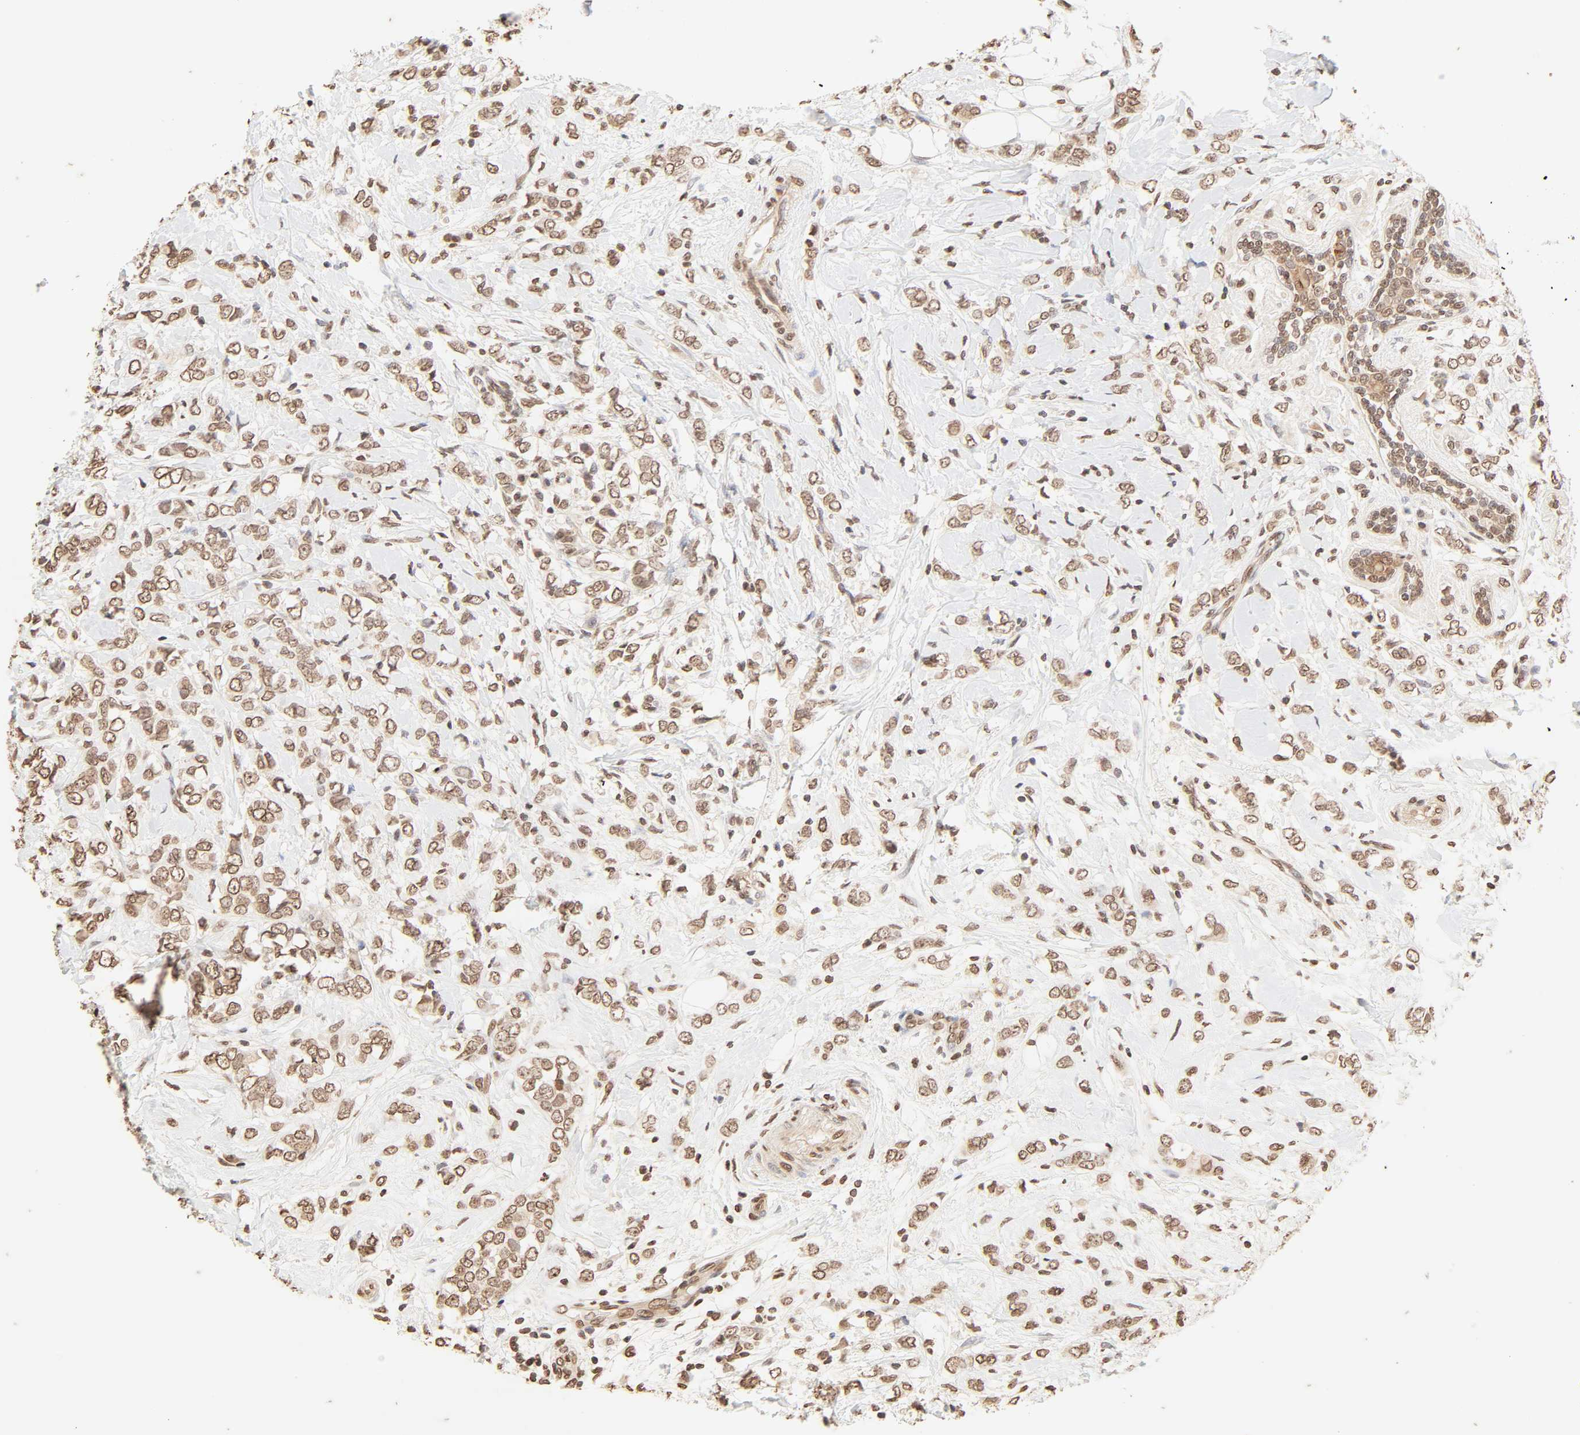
{"staining": {"intensity": "moderate", "quantity": ">75%", "location": "nuclear"}, "tissue": "breast cancer", "cell_type": "Tumor cells", "image_type": "cancer", "snomed": [{"axis": "morphology", "description": "Normal tissue, NOS"}, {"axis": "morphology", "description": "Lobular carcinoma"}, {"axis": "topography", "description": "Breast"}], "caption": "Protein expression analysis of breast cancer displays moderate nuclear expression in about >75% of tumor cells.", "gene": "TBL1X", "patient": {"sex": "female", "age": 47}}